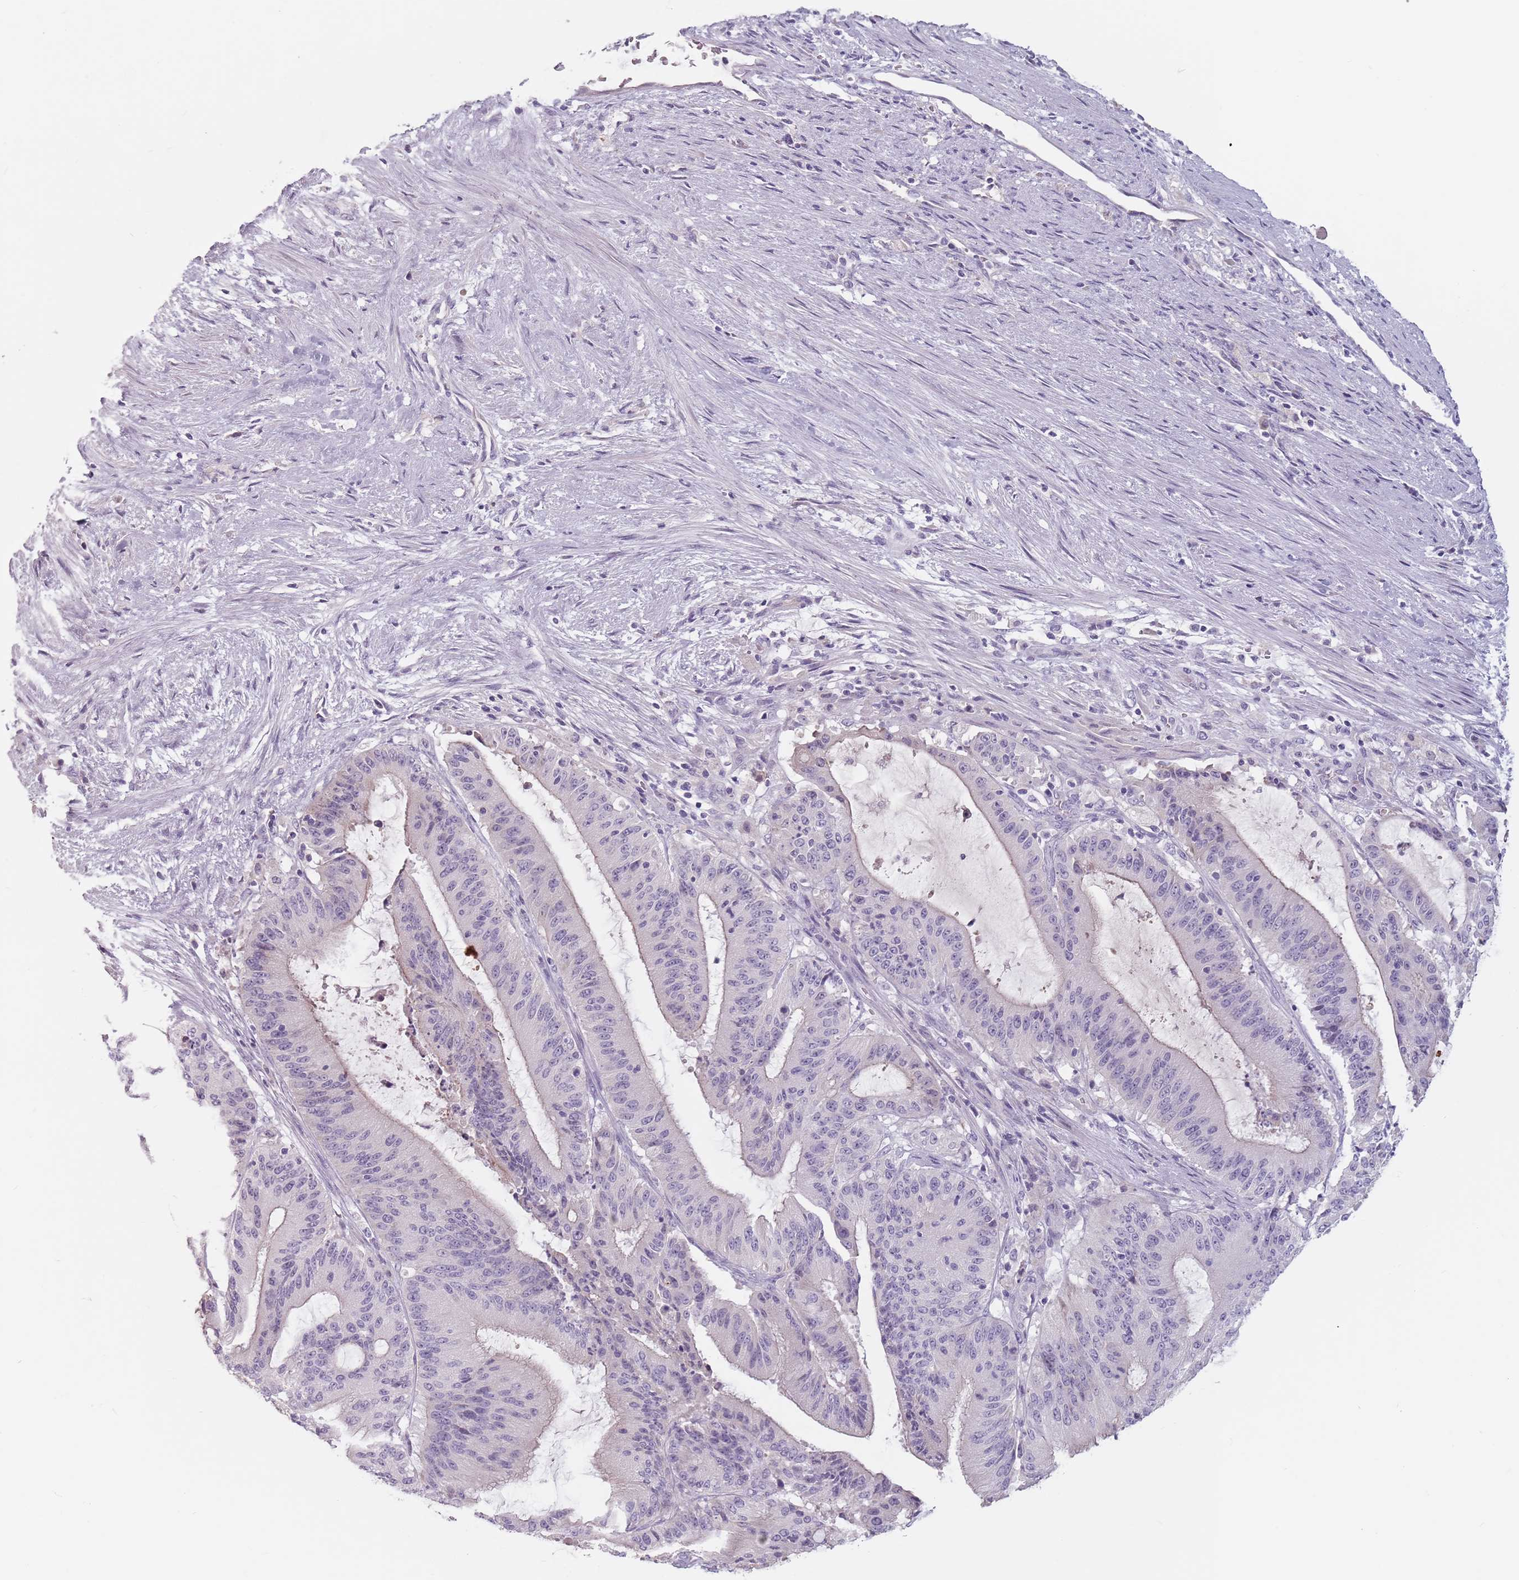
{"staining": {"intensity": "negative", "quantity": "none", "location": "none"}, "tissue": "liver cancer", "cell_type": "Tumor cells", "image_type": "cancer", "snomed": [{"axis": "morphology", "description": "Normal tissue, NOS"}, {"axis": "morphology", "description": "Cholangiocarcinoma"}, {"axis": "topography", "description": "Liver"}, {"axis": "topography", "description": "Peripheral nerve tissue"}], "caption": "This is an IHC photomicrograph of liver cholangiocarcinoma. There is no positivity in tumor cells.", "gene": "CEP19", "patient": {"sex": "female", "age": 73}}